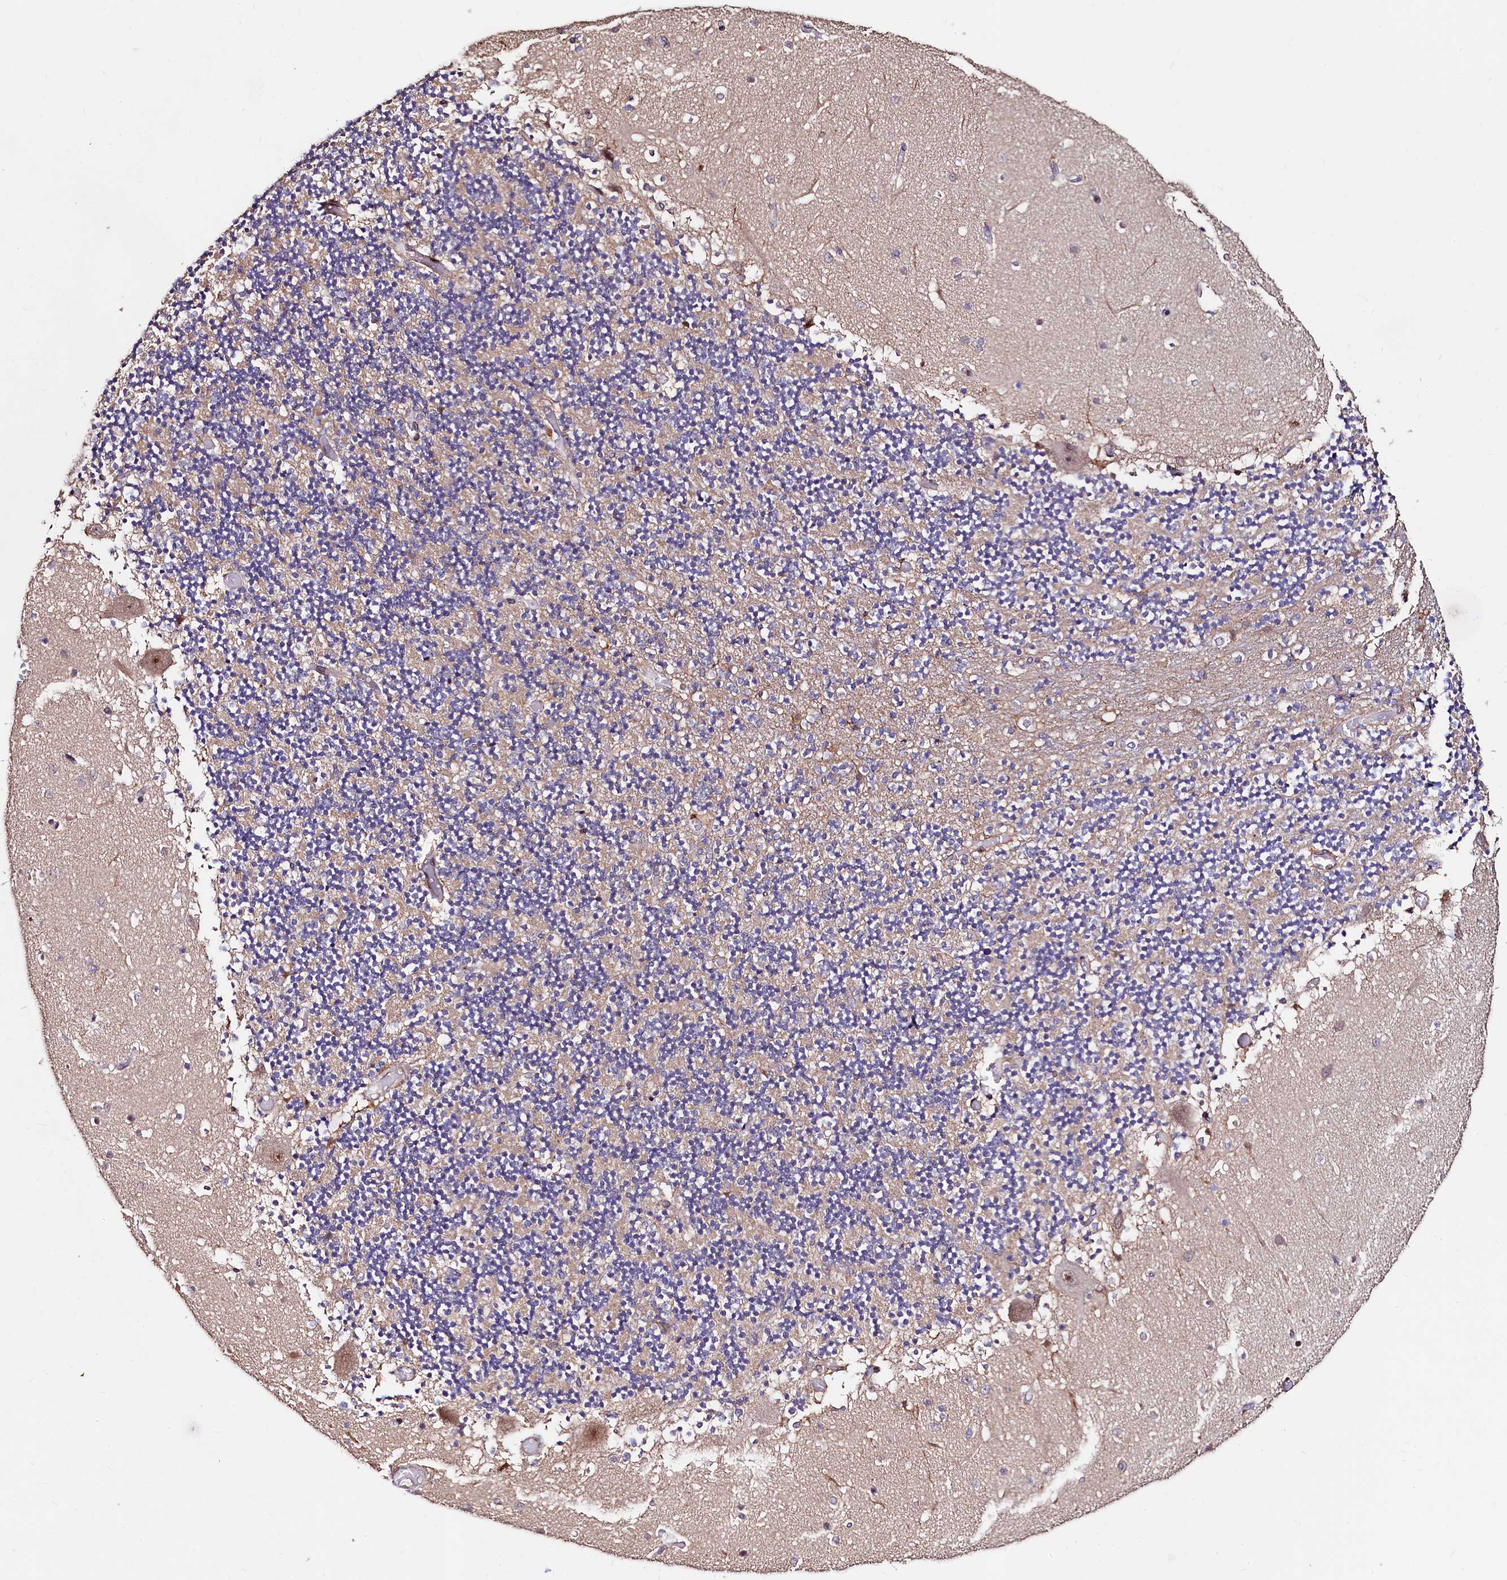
{"staining": {"intensity": "weak", "quantity": "25%-75%", "location": "cytoplasmic/membranous"}, "tissue": "cerebellum", "cell_type": "Cells in granular layer", "image_type": "normal", "snomed": [{"axis": "morphology", "description": "Normal tissue, NOS"}, {"axis": "topography", "description": "Cerebellum"}], "caption": "Immunohistochemistry of normal cerebellum exhibits low levels of weak cytoplasmic/membranous positivity in approximately 25%-75% of cells in granular layer.", "gene": "C5orf15", "patient": {"sex": "female", "age": 28}}